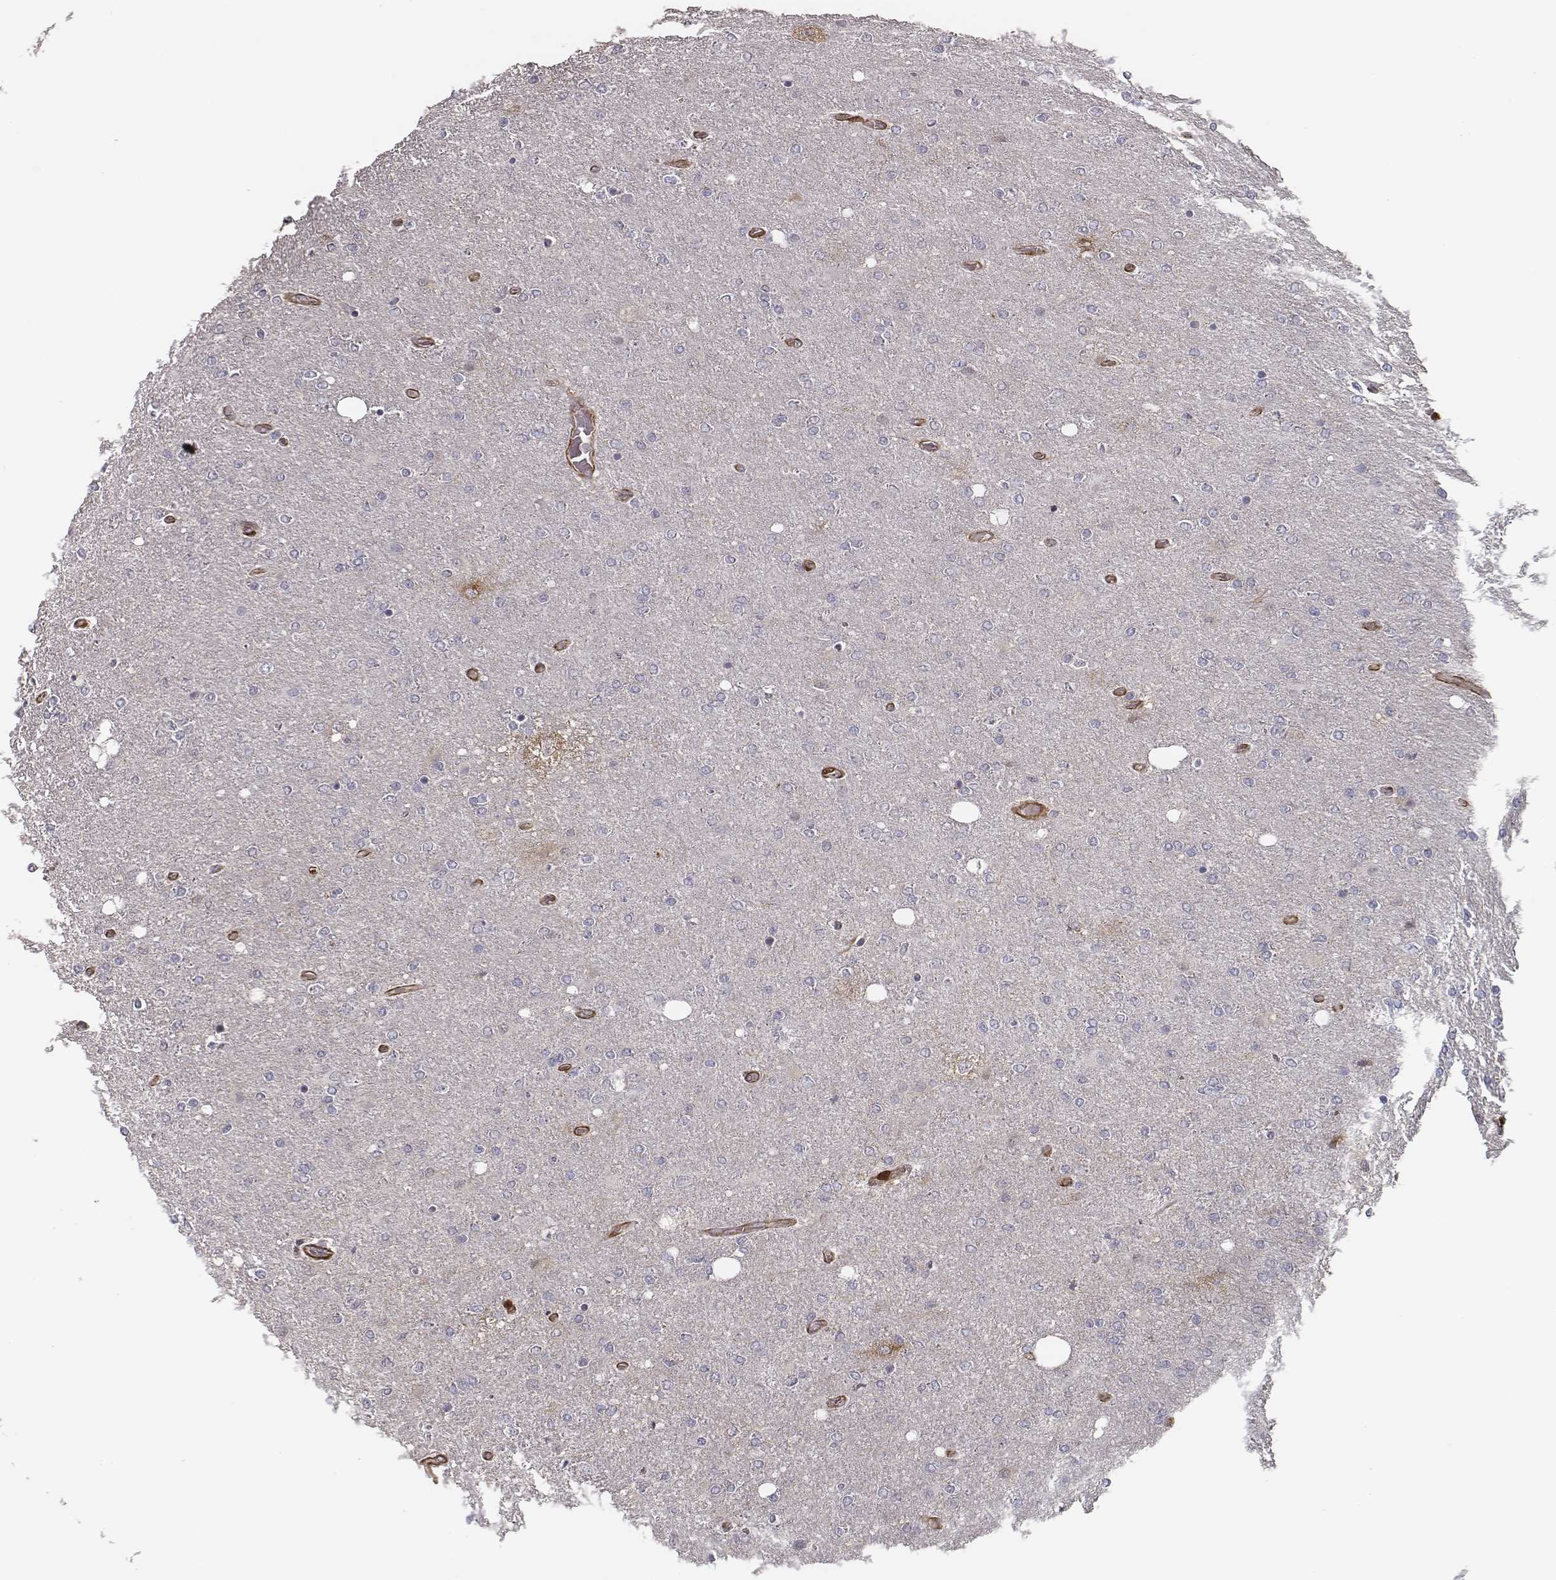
{"staining": {"intensity": "negative", "quantity": "none", "location": "none"}, "tissue": "glioma", "cell_type": "Tumor cells", "image_type": "cancer", "snomed": [{"axis": "morphology", "description": "Glioma, malignant, High grade"}, {"axis": "topography", "description": "Cerebral cortex"}], "caption": "Immunohistochemistry (IHC) image of neoplastic tissue: human malignant high-grade glioma stained with DAB (3,3'-diaminobenzidine) reveals no significant protein staining in tumor cells.", "gene": "ISYNA1", "patient": {"sex": "male", "age": 70}}